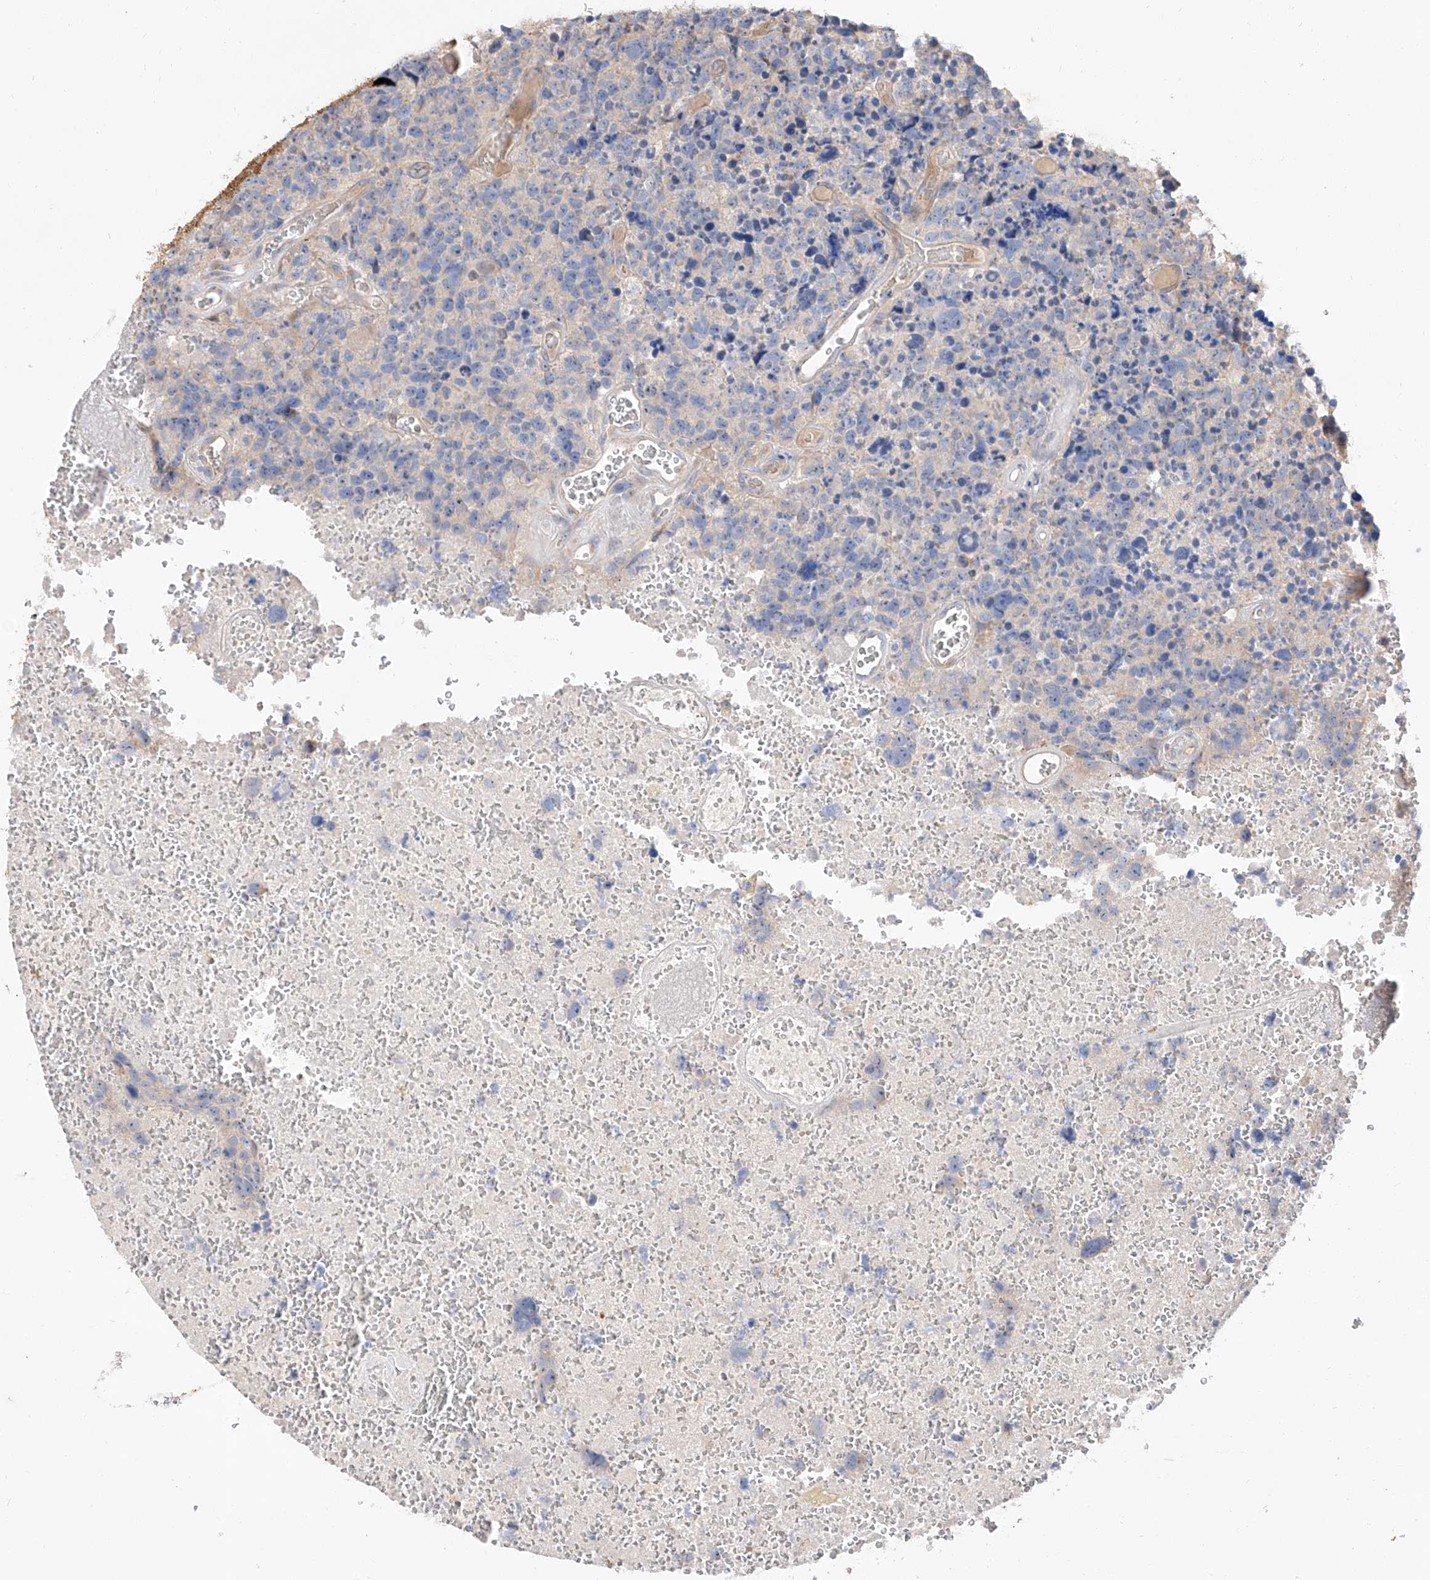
{"staining": {"intensity": "negative", "quantity": "none", "location": "none"}, "tissue": "glioma", "cell_type": "Tumor cells", "image_type": "cancer", "snomed": [{"axis": "morphology", "description": "Glioma, malignant, High grade"}, {"axis": "topography", "description": "Brain"}], "caption": "IHC photomicrograph of neoplastic tissue: human high-grade glioma (malignant) stained with DAB (3,3'-diaminobenzidine) displays no significant protein expression in tumor cells.", "gene": "DIRAS3", "patient": {"sex": "male", "age": 69}}